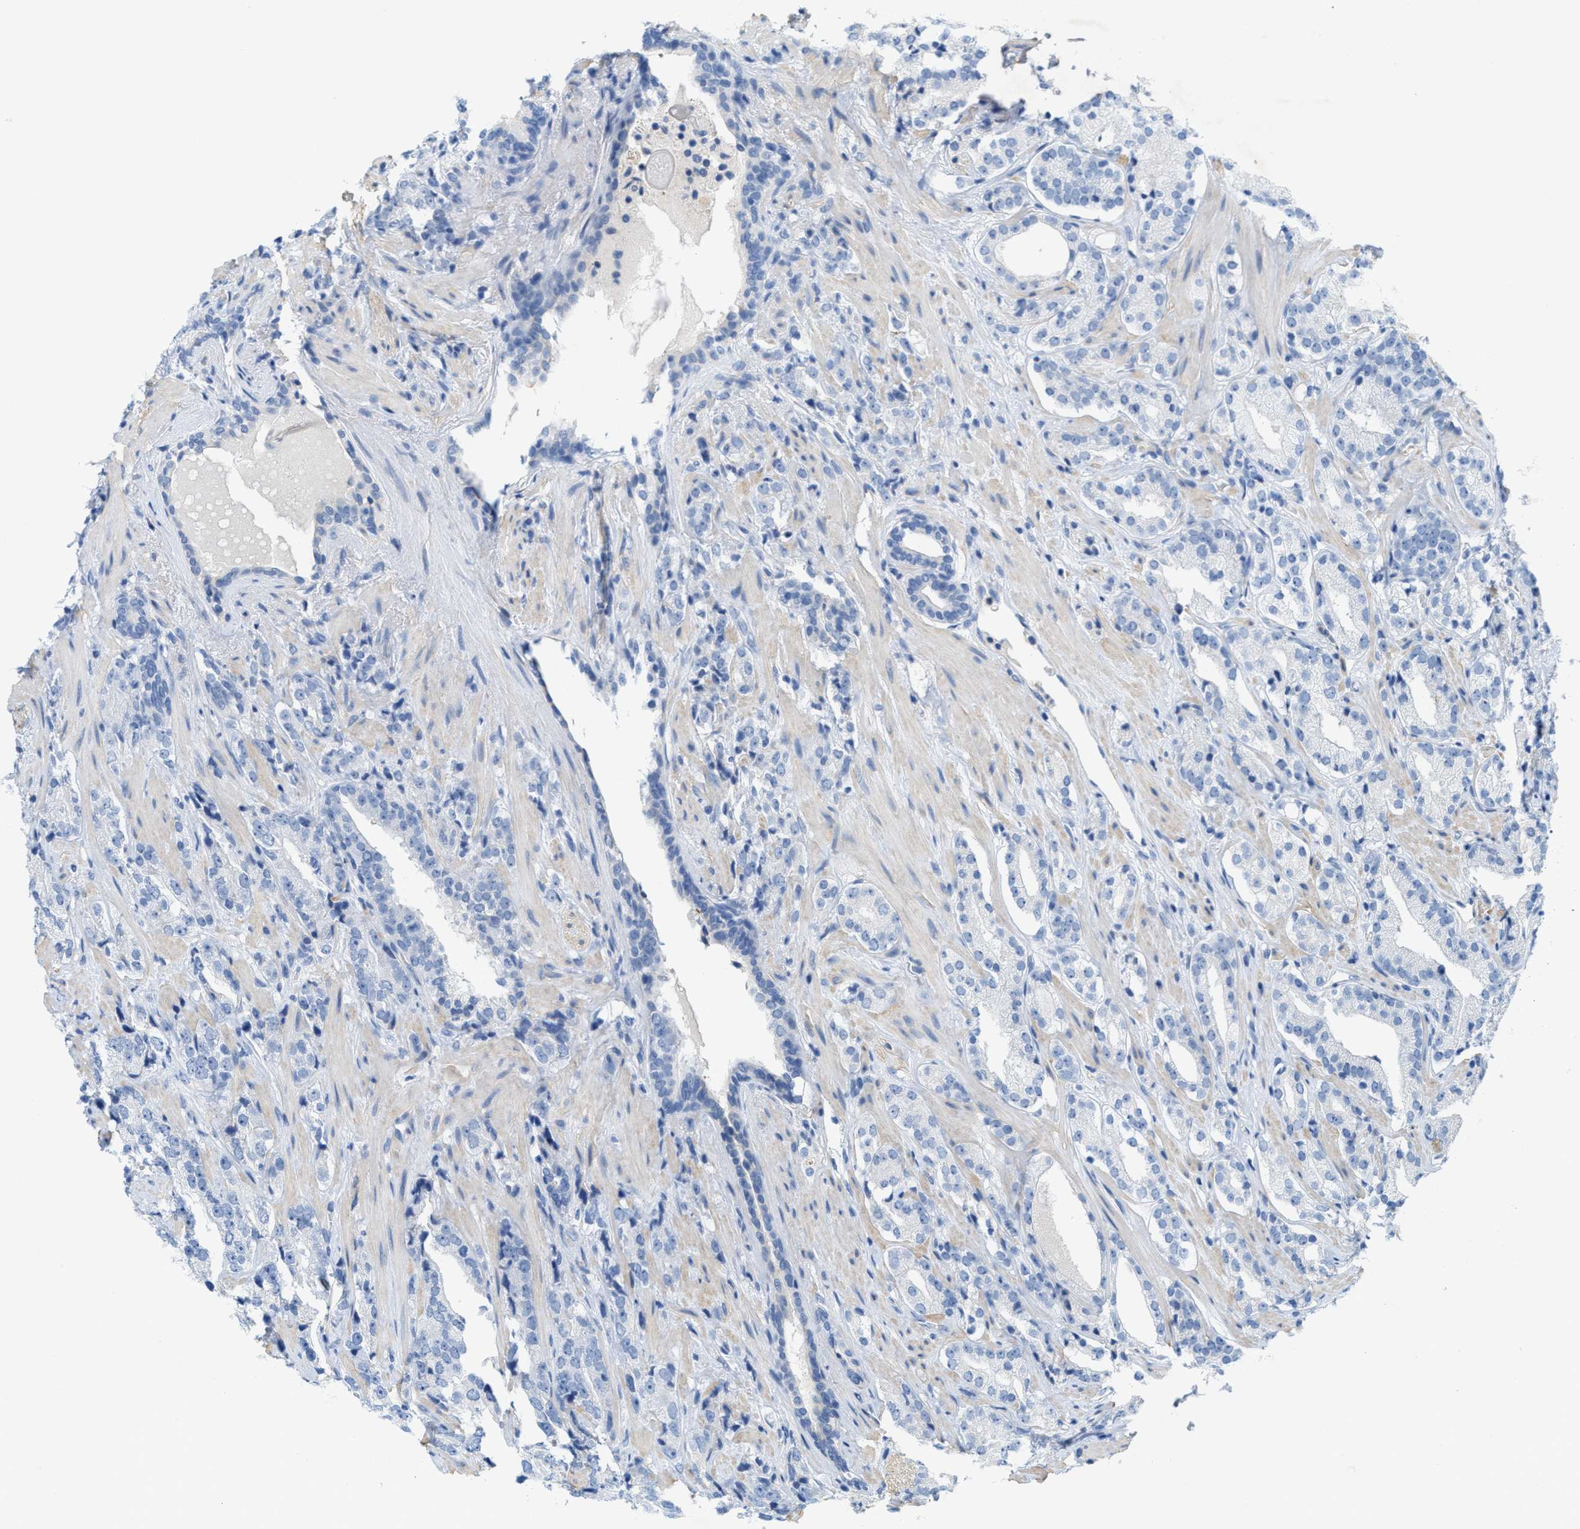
{"staining": {"intensity": "negative", "quantity": "none", "location": "none"}, "tissue": "prostate cancer", "cell_type": "Tumor cells", "image_type": "cancer", "snomed": [{"axis": "morphology", "description": "Adenocarcinoma, High grade"}, {"axis": "topography", "description": "Prostate"}], "caption": "IHC photomicrograph of prostate high-grade adenocarcinoma stained for a protein (brown), which displays no expression in tumor cells.", "gene": "CPA2", "patient": {"sex": "male", "age": 71}}